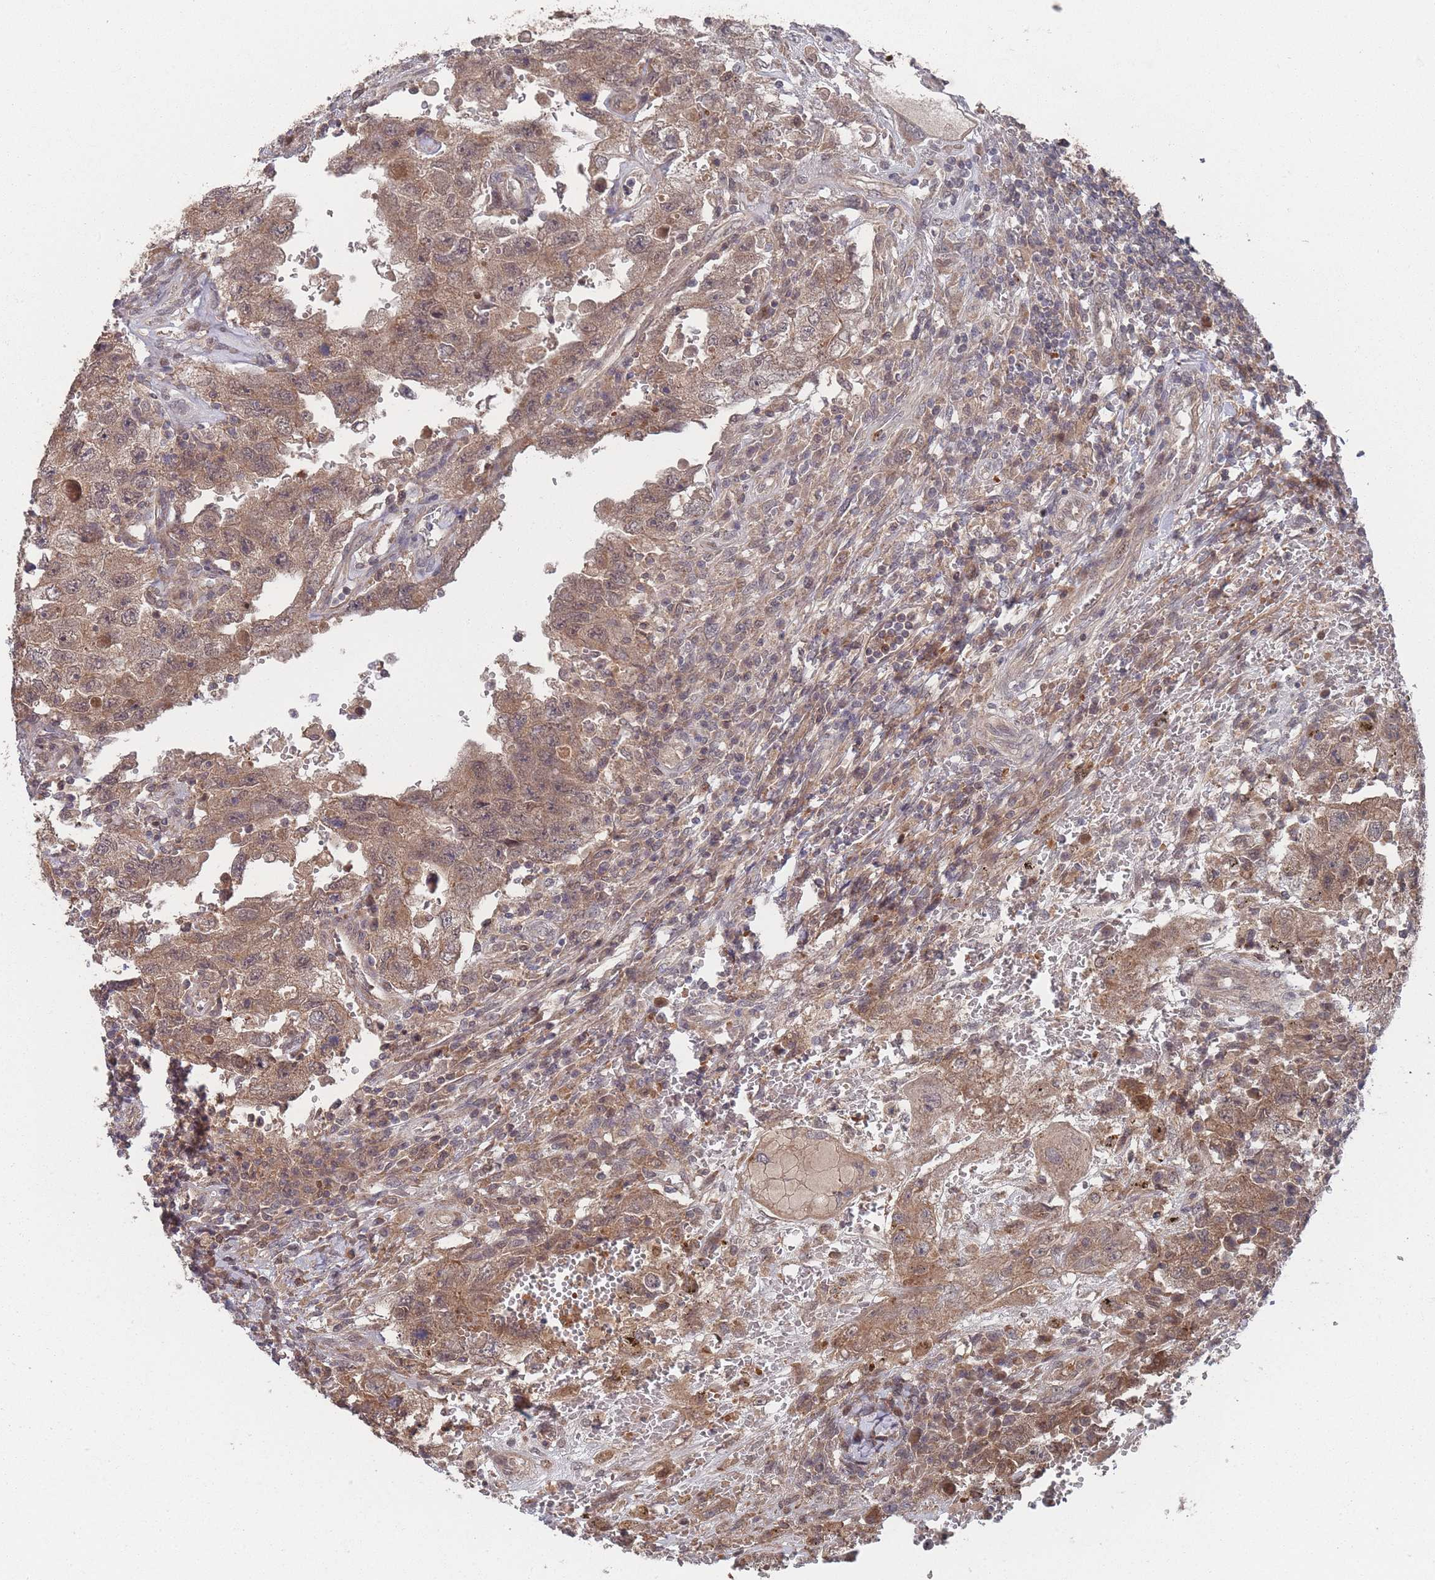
{"staining": {"intensity": "moderate", "quantity": ">75%", "location": "cytoplasmic/membranous"}, "tissue": "testis cancer", "cell_type": "Tumor cells", "image_type": "cancer", "snomed": [{"axis": "morphology", "description": "Carcinoma, Embryonal, NOS"}, {"axis": "topography", "description": "Testis"}], "caption": "Human testis embryonal carcinoma stained with a protein marker demonstrates moderate staining in tumor cells.", "gene": "SF3B1", "patient": {"sex": "male", "age": 26}}